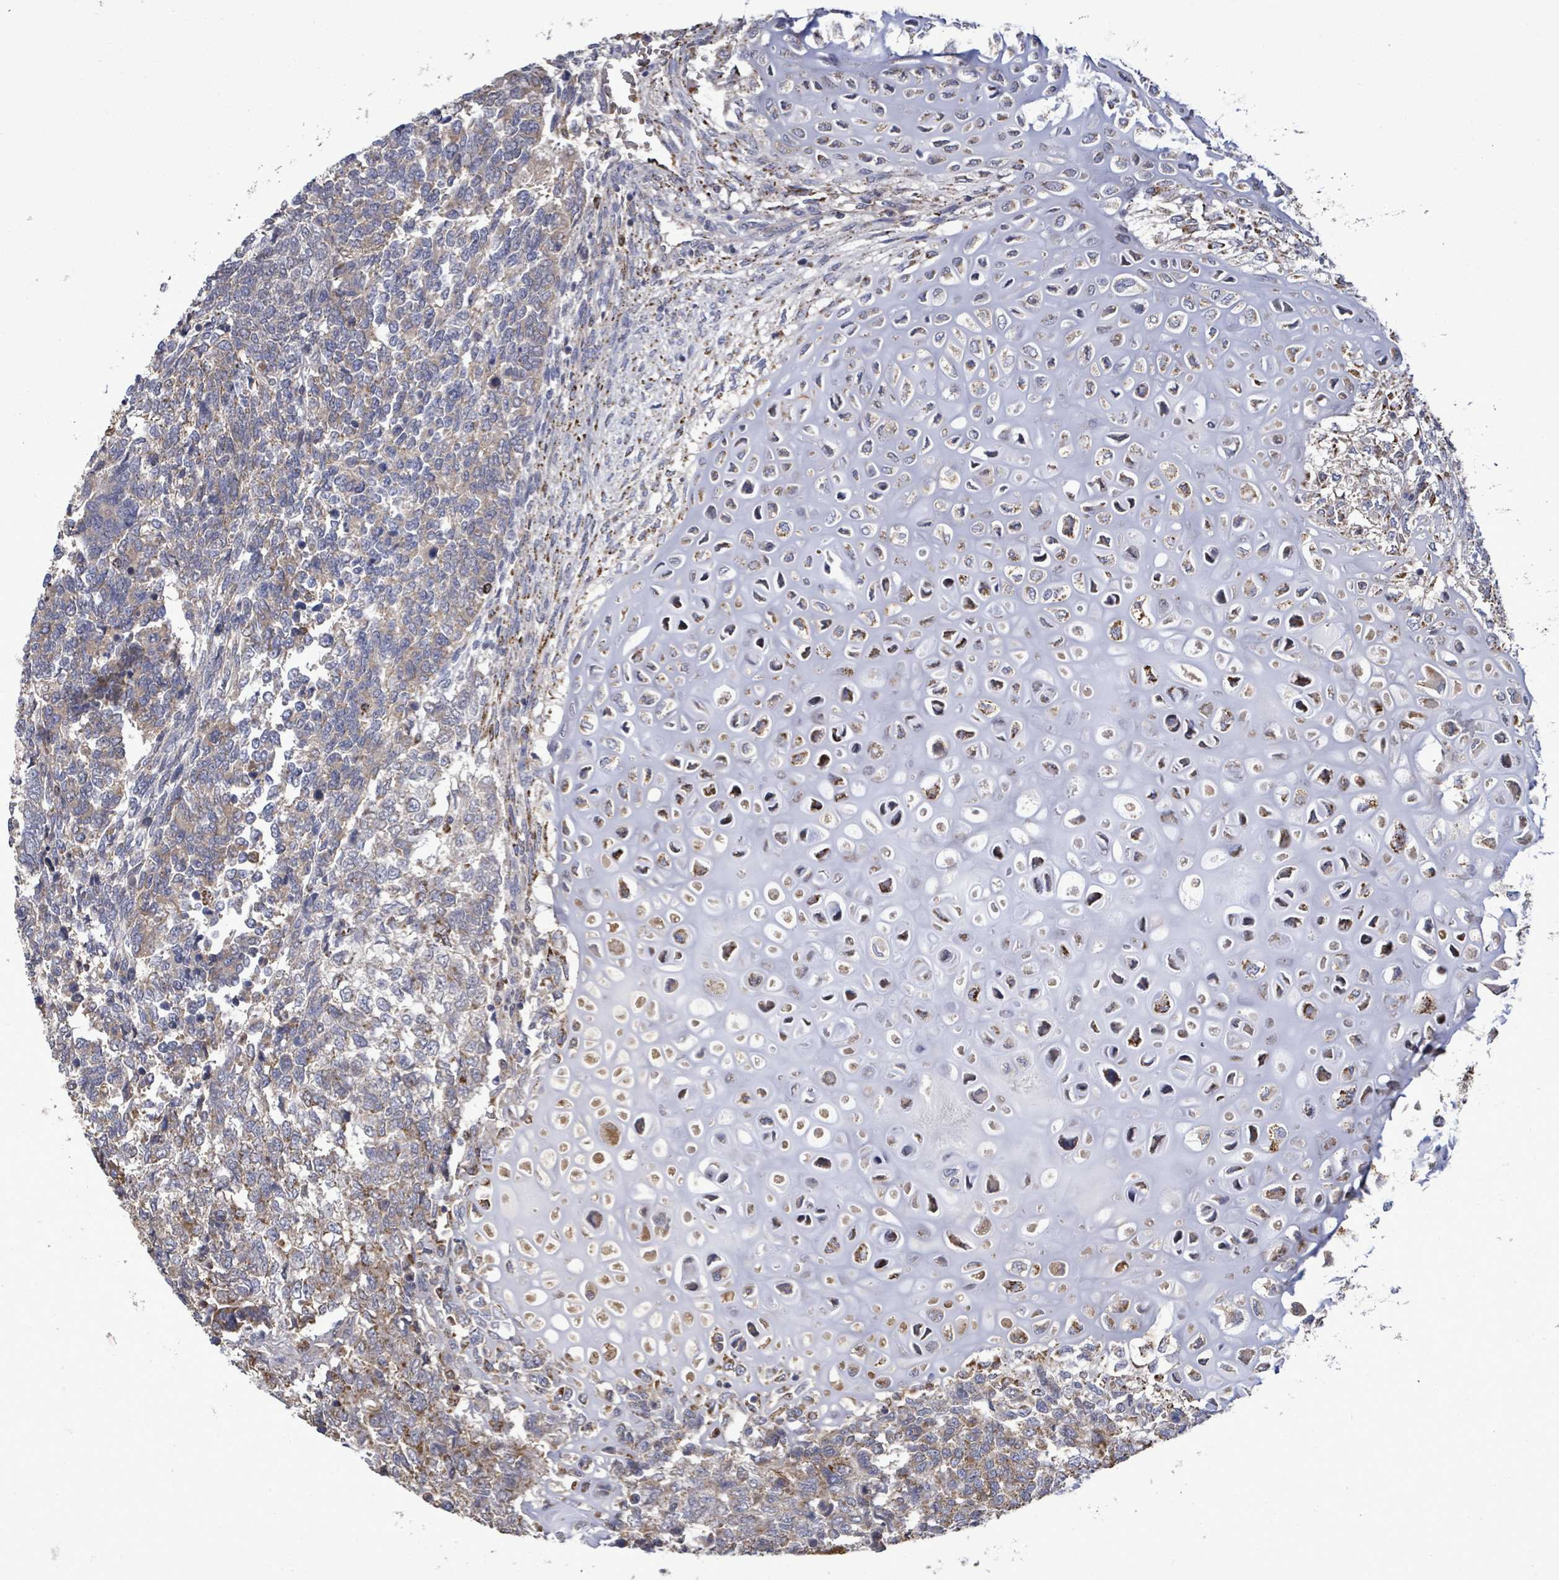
{"staining": {"intensity": "moderate", "quantity": "25%-75%", "location": "cytoplasmic/membranous"}, "tissue": "testis cancer", "cell_type": "Tumor cells", "image_type": "cancer", "snomed": [{"axis": "morphology", "description": "Carcinoma, Embryonal, NOS"}, {"axis": "topography", "description": "Testis"}], "caption": "Human embryonal carcinoma (testis) stained with a protein marker shows moderate staining in tumor cells.", "gene": "MTMR12", "patient": {"sex": "male", "age": 23}}